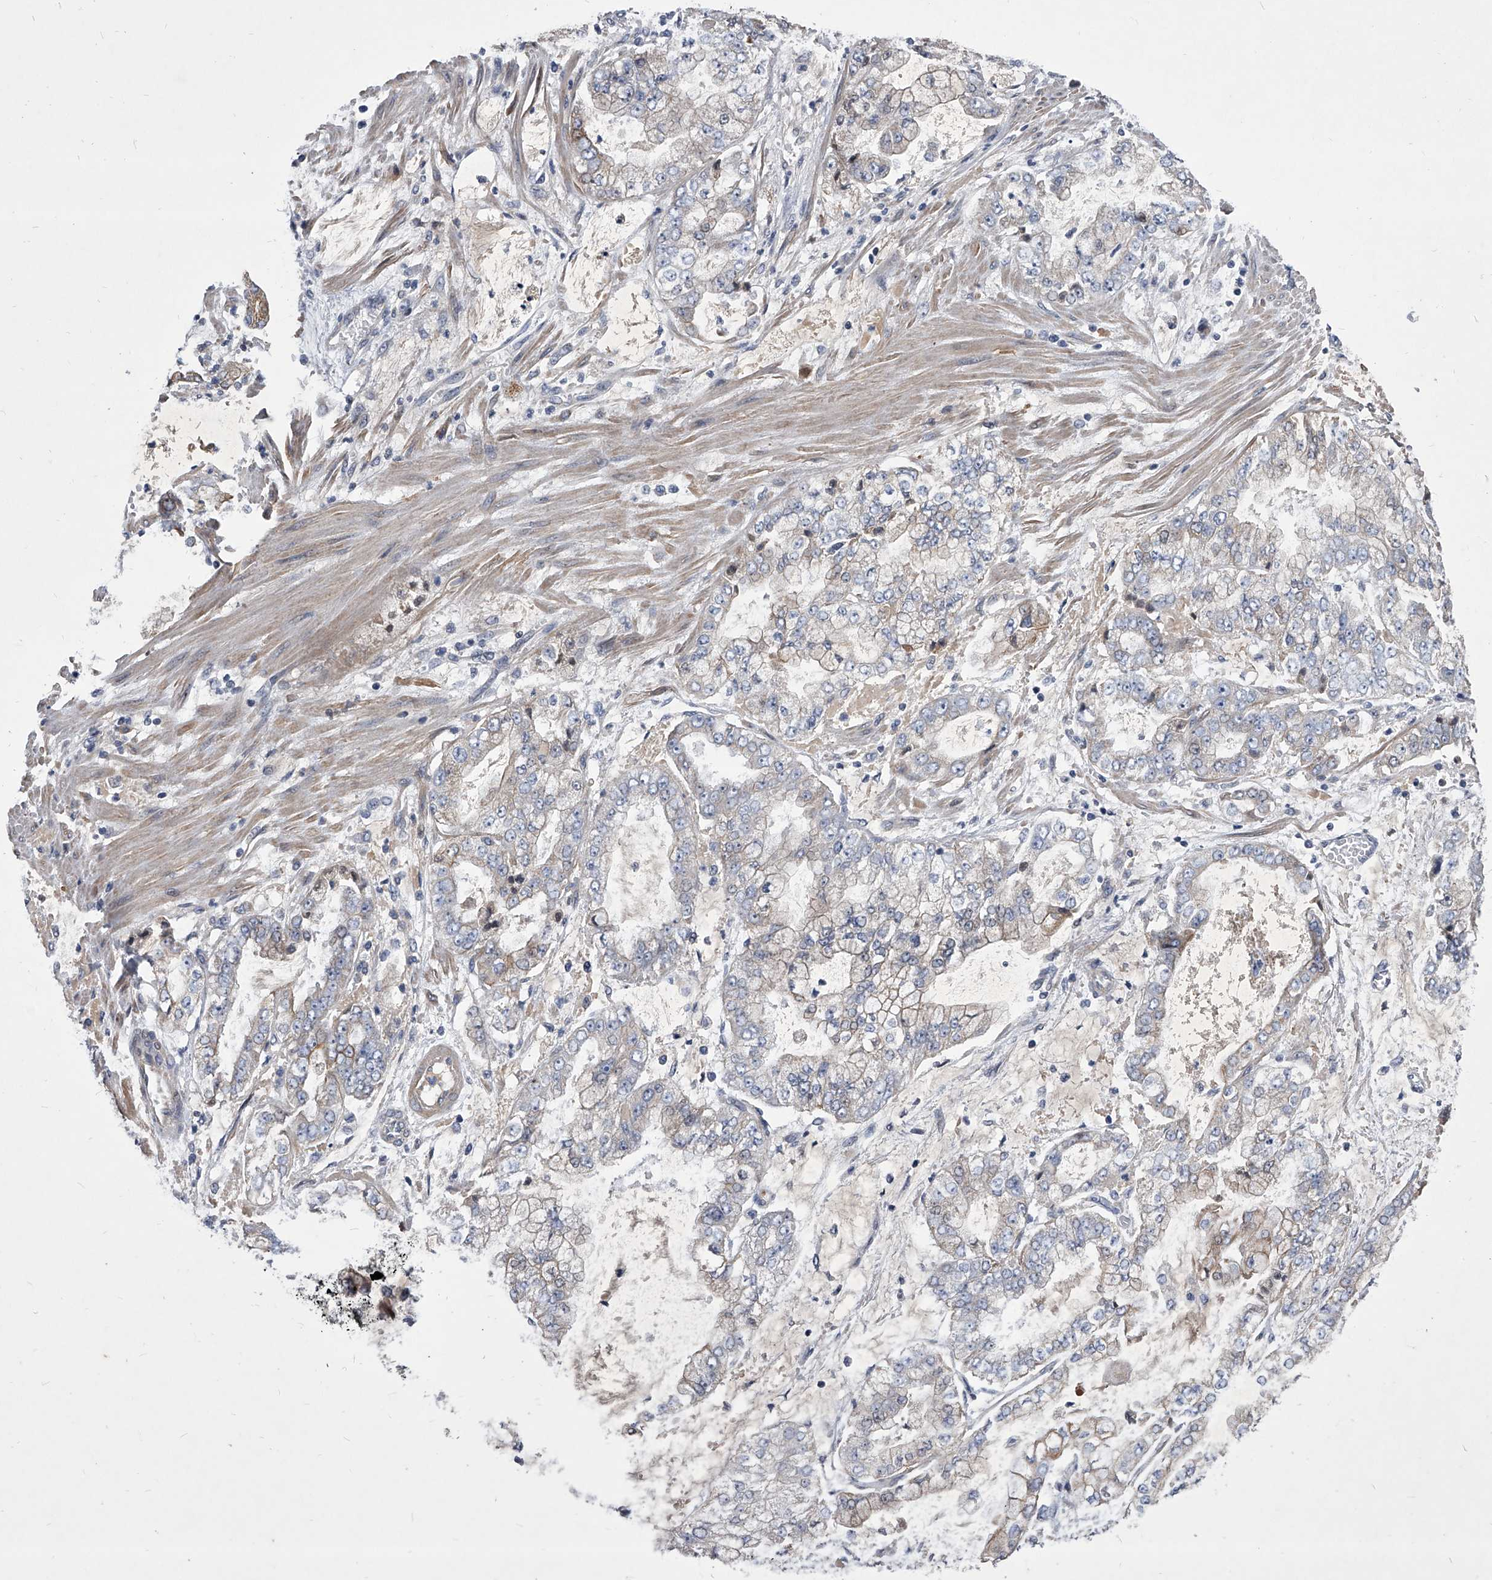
{"staining": {"intensity": "weak", "quantity": "<25%", "location": "cytoplasmic/membranous"}, "tissue": "stomach cancer", "cell_type": "Tumor cells", "image_type": "cancer", "snomed": [{"axis": "morphology", "description": "Adenocarcinoma, NOS"}, {"axis": "topography", "description": "Stomach"}], "caption": "Immunohistochemistry photomicrograph of neoplastic tissue: stomach adenocarcinoma stained with DAB (3,3'-diaminobenzidine) exhibits no significant protein staining in tumor cells.", "gene": "ZNF76", "patient": {"sex": "male", "age": 76}}